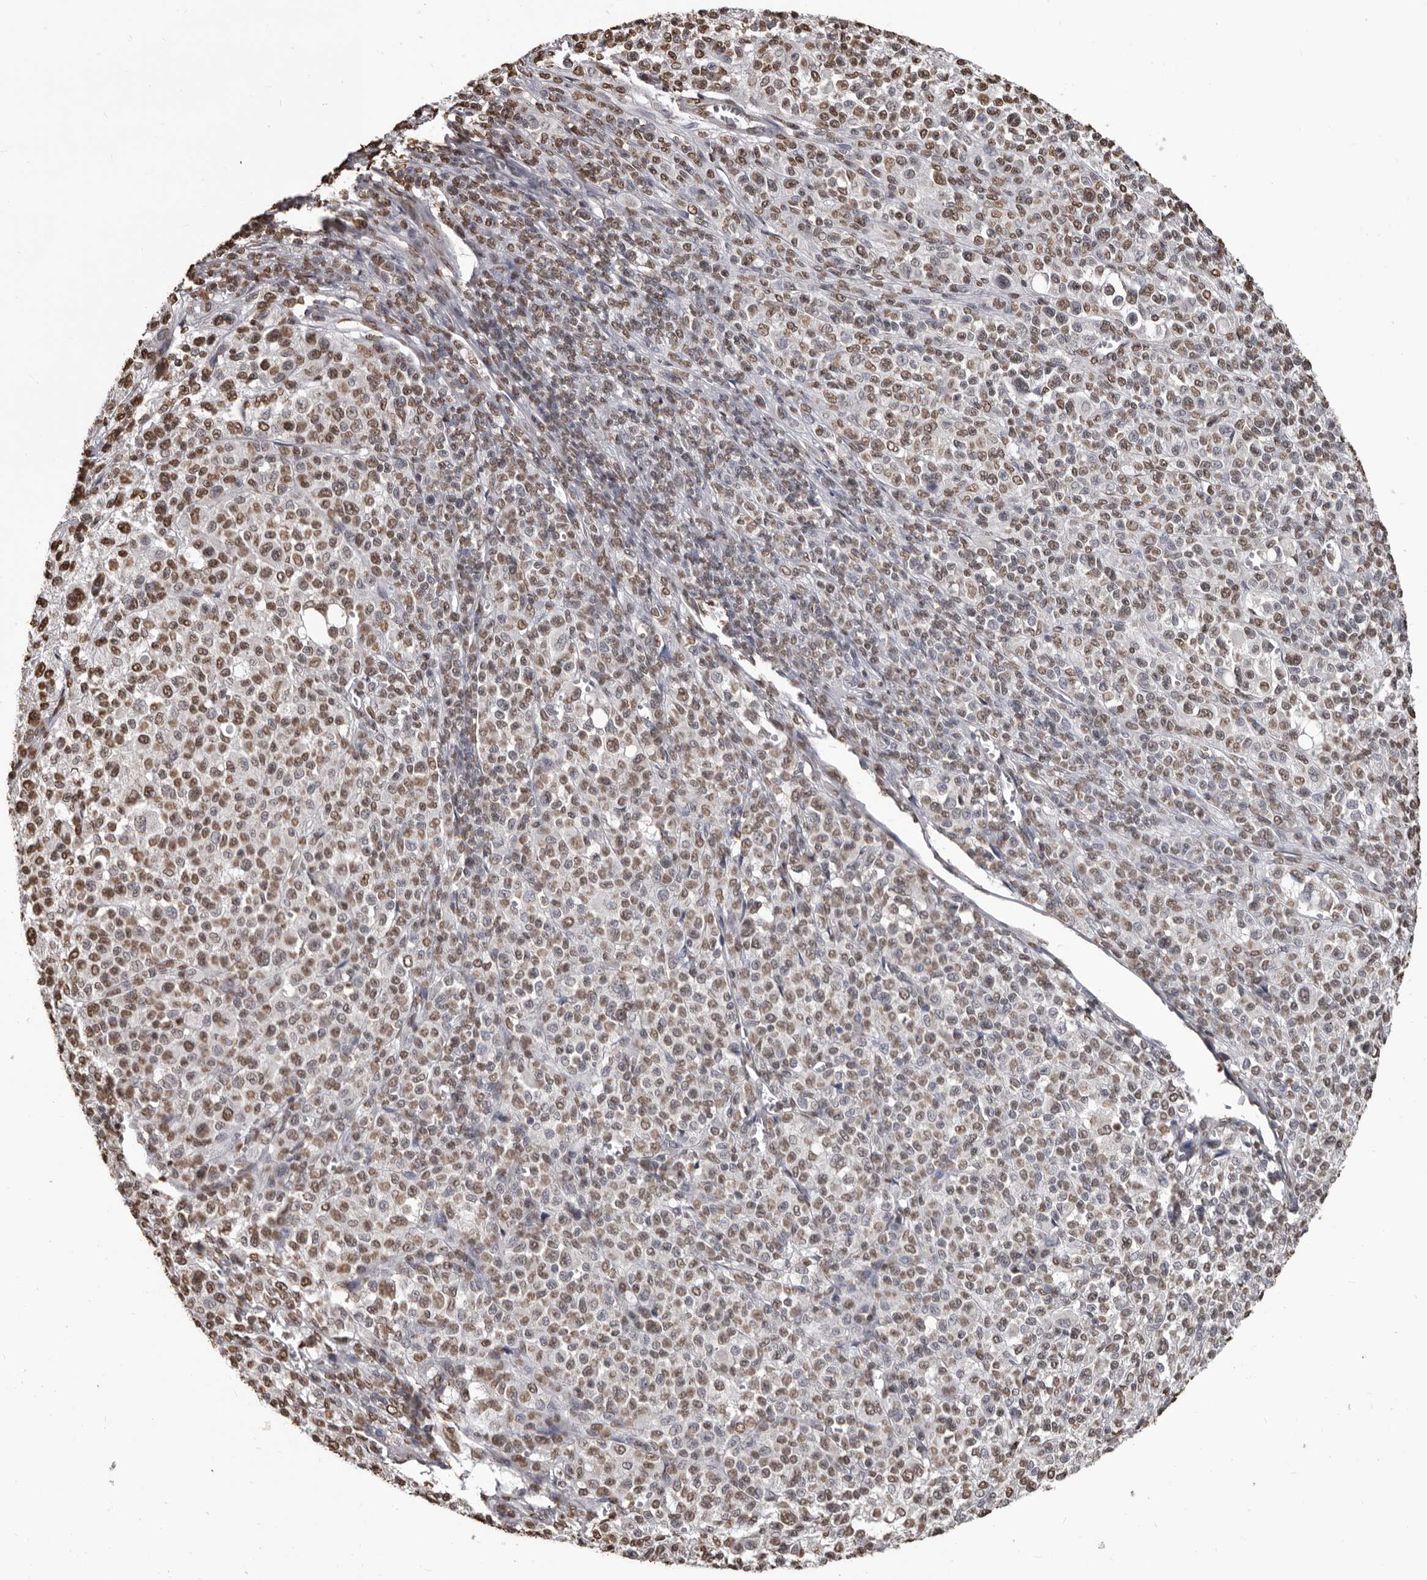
{"staining": {"intensity": "moderate", "quantity": ">75%", "location": "nuclear"}, "tissue": "melanoma", "cell_type": "Tumor cells", "image_type": "cancer", "snomed": [{"axis": "morphology", "description": "Malignant melanoma, Metastatic site"}, {"axis": "topography", "description": "Skin"}], "caption": "Malignant melanoma (metastatic site) was stained to show a protein in brown. There is medium levels of moderate nuclear positivity in approximately >75% of tumor cells.", "gene": "AHR", "patient": {"sex": "female", "age": 74}}